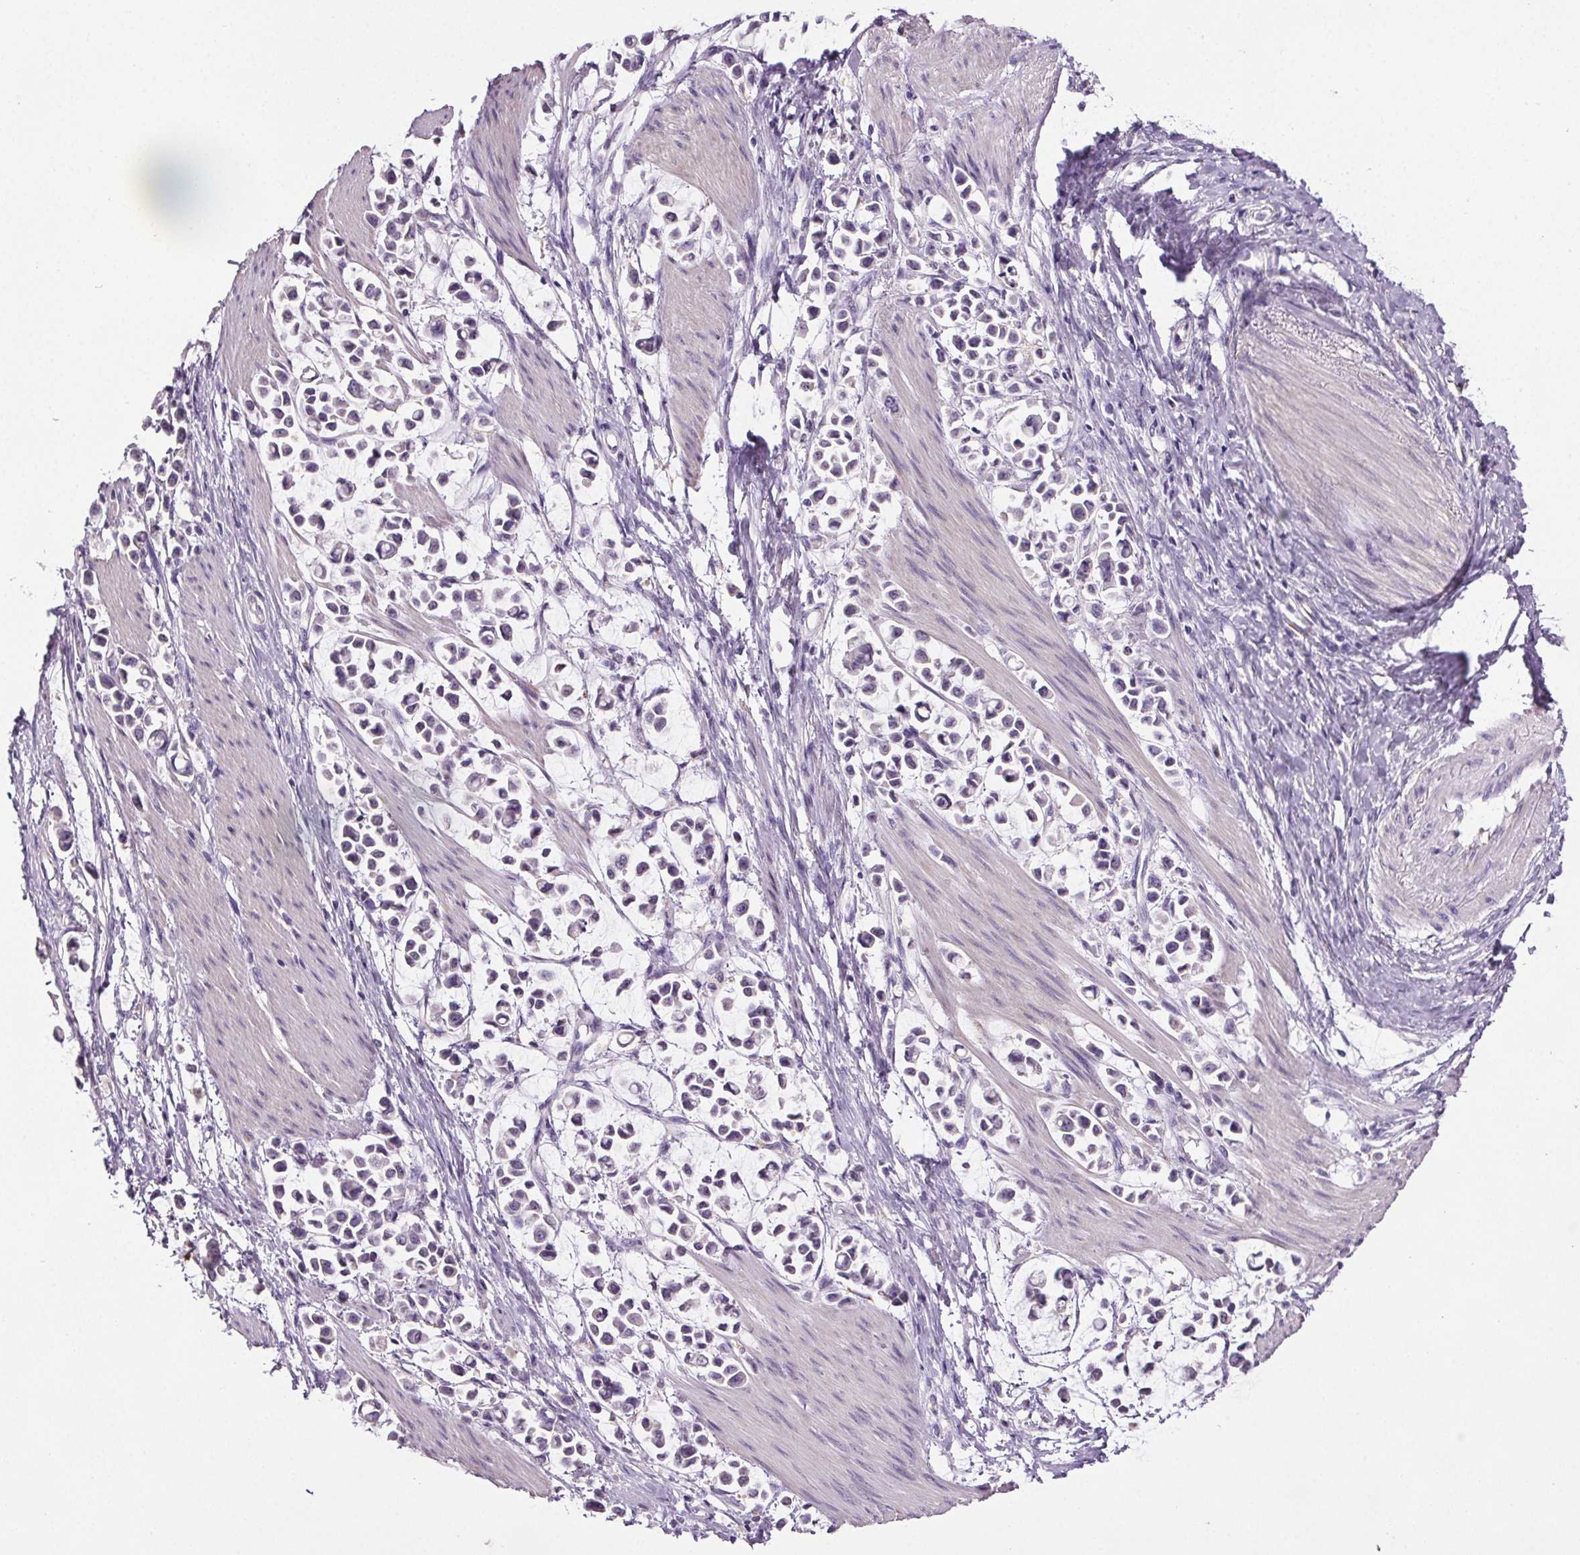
{"staining": {"intensity": "negative", "quantity": "none", "location": "none"}, "tissue": "stomach cancer", "cell_type": "Tumor cells", "image_type": "cancer", "snomed": [{"axis": "morphology", "description": "Adenocarcinoma, NOS"}, {"axis": "topography", "description": "Stomach"}], "caption": "Immunohistochemical staining of human adenocarcinoma (stomach) demonstrates no significant positivity in tumor cells.", "gene": "GPIHBP1", "patient": {"sex": "male", "age": 82}}